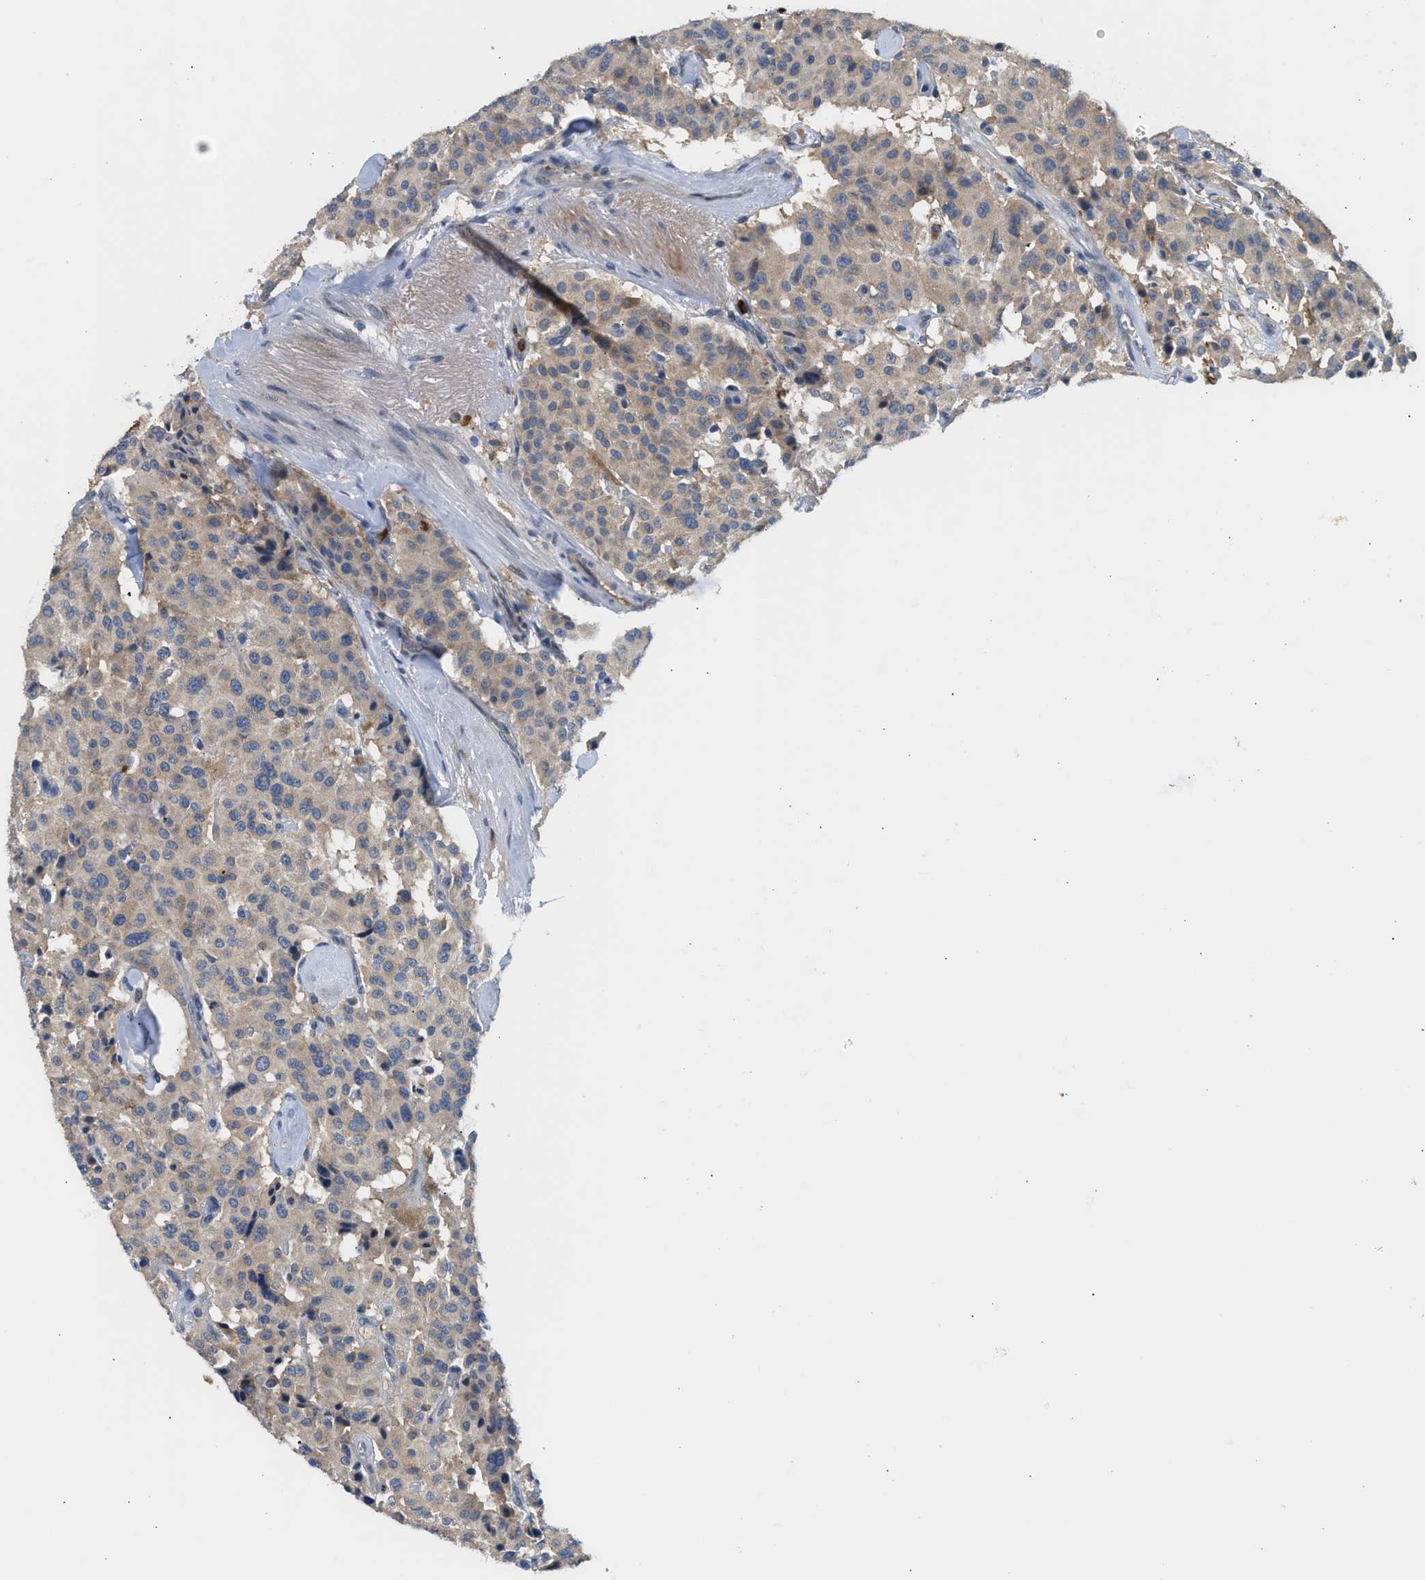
{"staining": {"intensity": "weak", "quantity": ">75%", "location": "cytoplasmic/membranous"}, "tissue": "carcinoid", "cell_type": "Tumor cells", "image_type": "cancer", "snomed": [{"axis": "morphology", "description": "Carcinoid, malignant, NOS"}, {"axis": "topography", "description": "Lung"}], "caption": "Protein analysis of carcinoid tissue reveals weak cytoplasmic/membranous staining in approximately >75% of tumor cells. The protein is shown in brown color, while the nuclei are stained blue.", "gene": "RHBDF2", "patient": {"sex": "male", "age": 30}}